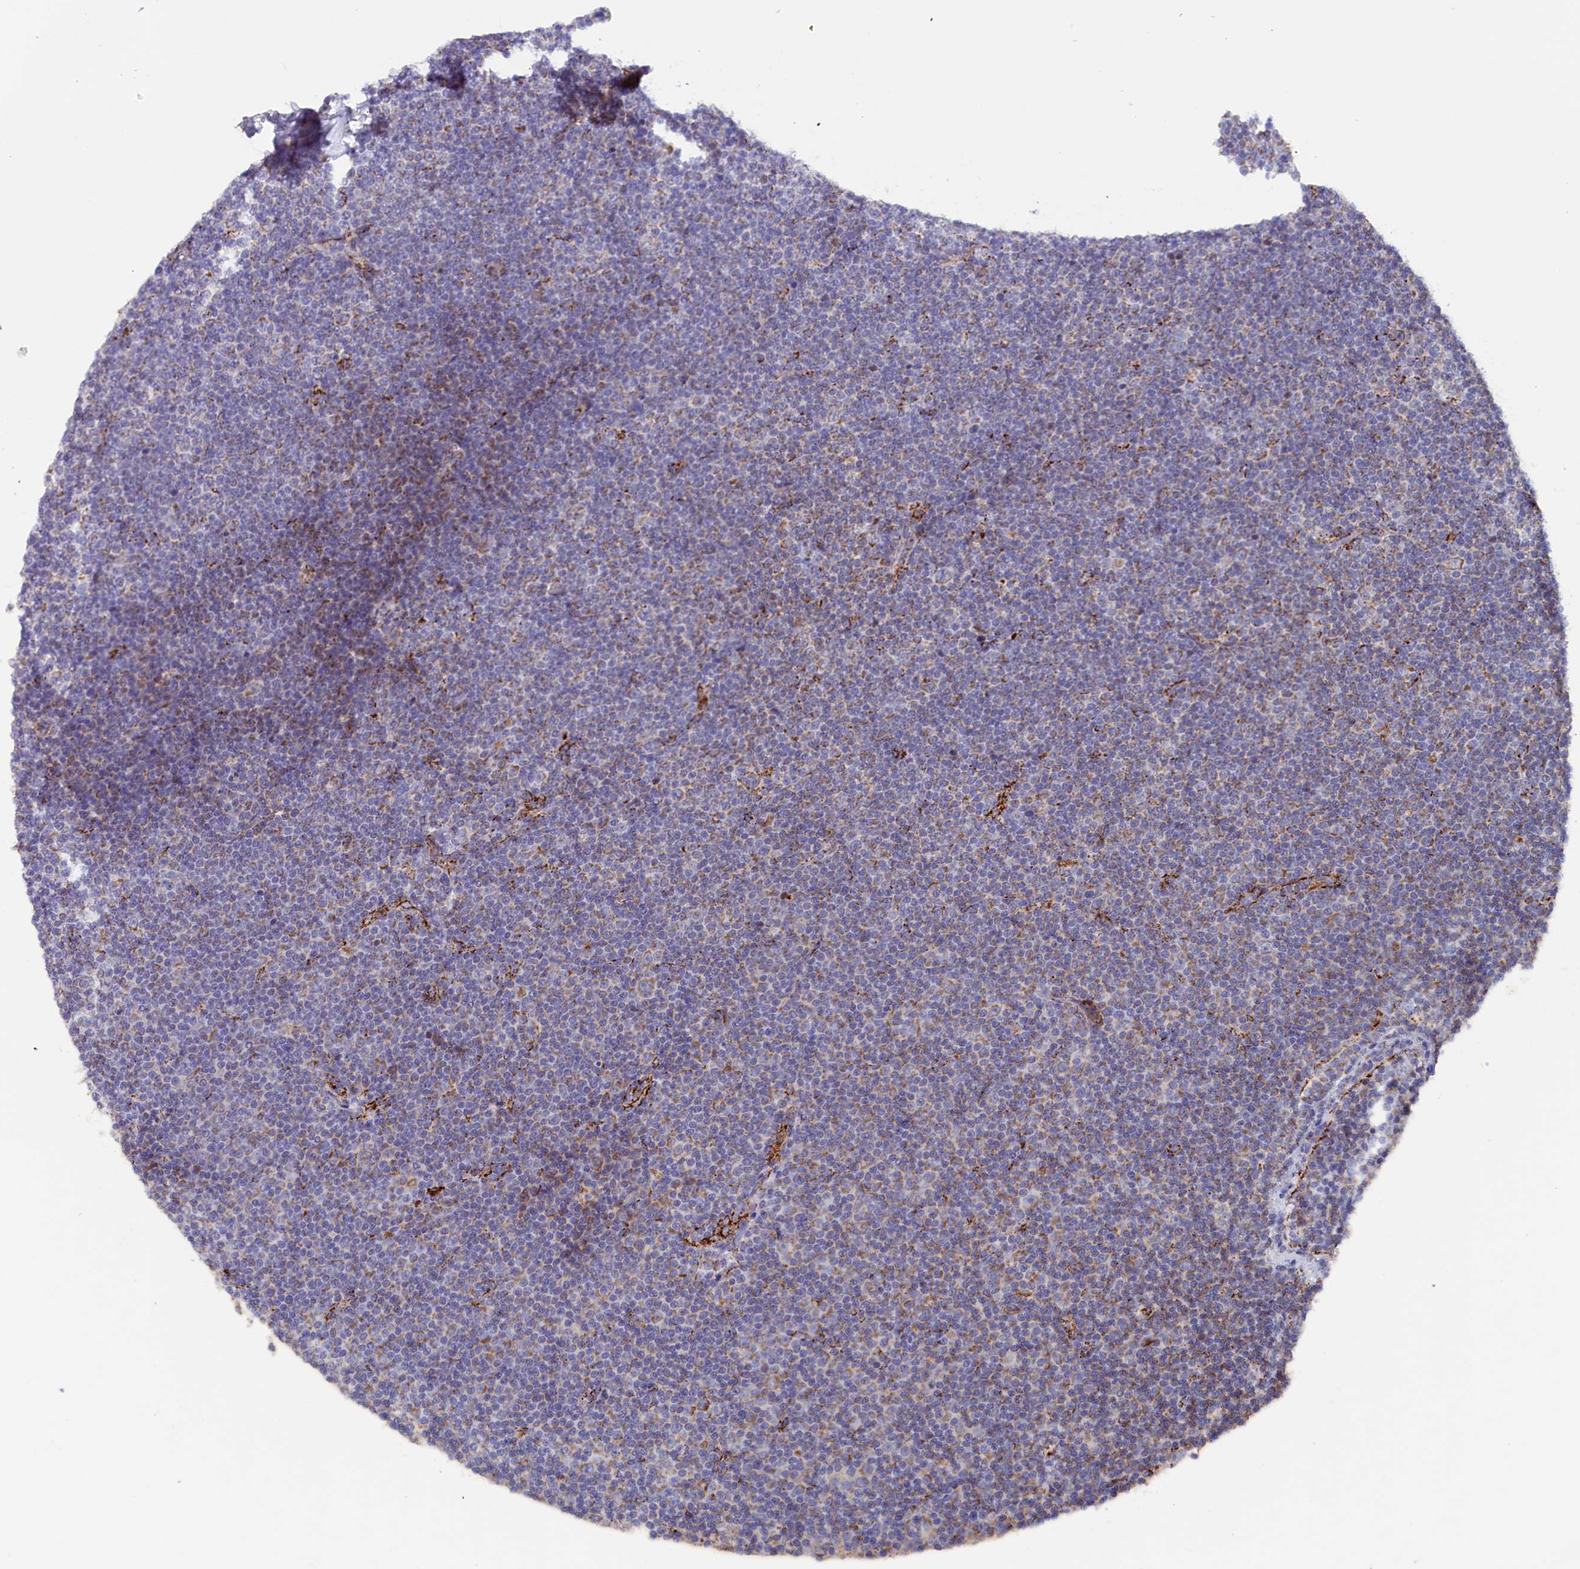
{"staining": {"intensity": "negative", "quantity": "none", "location": "none"}, "tissue": "lymphoma", "cell_type": "Tumor cells", "image_type": "cancer", "snomed": [{"axis": "morphology", "description": "Malignant lymphoma, non-Hodgkin's type, Low grade"}, {"axis": "topography", "description": "Lymph node"}], "caption": "Immunohistochemistry image of neoplastic tissue: malignant lymphoma, non-Hodgkin's type (low-grade) stained with DAB exhibits no significant protein staining in tumor cells.", "gene": "AKTIP", "patient": {"sex": "female", "age": 67}}